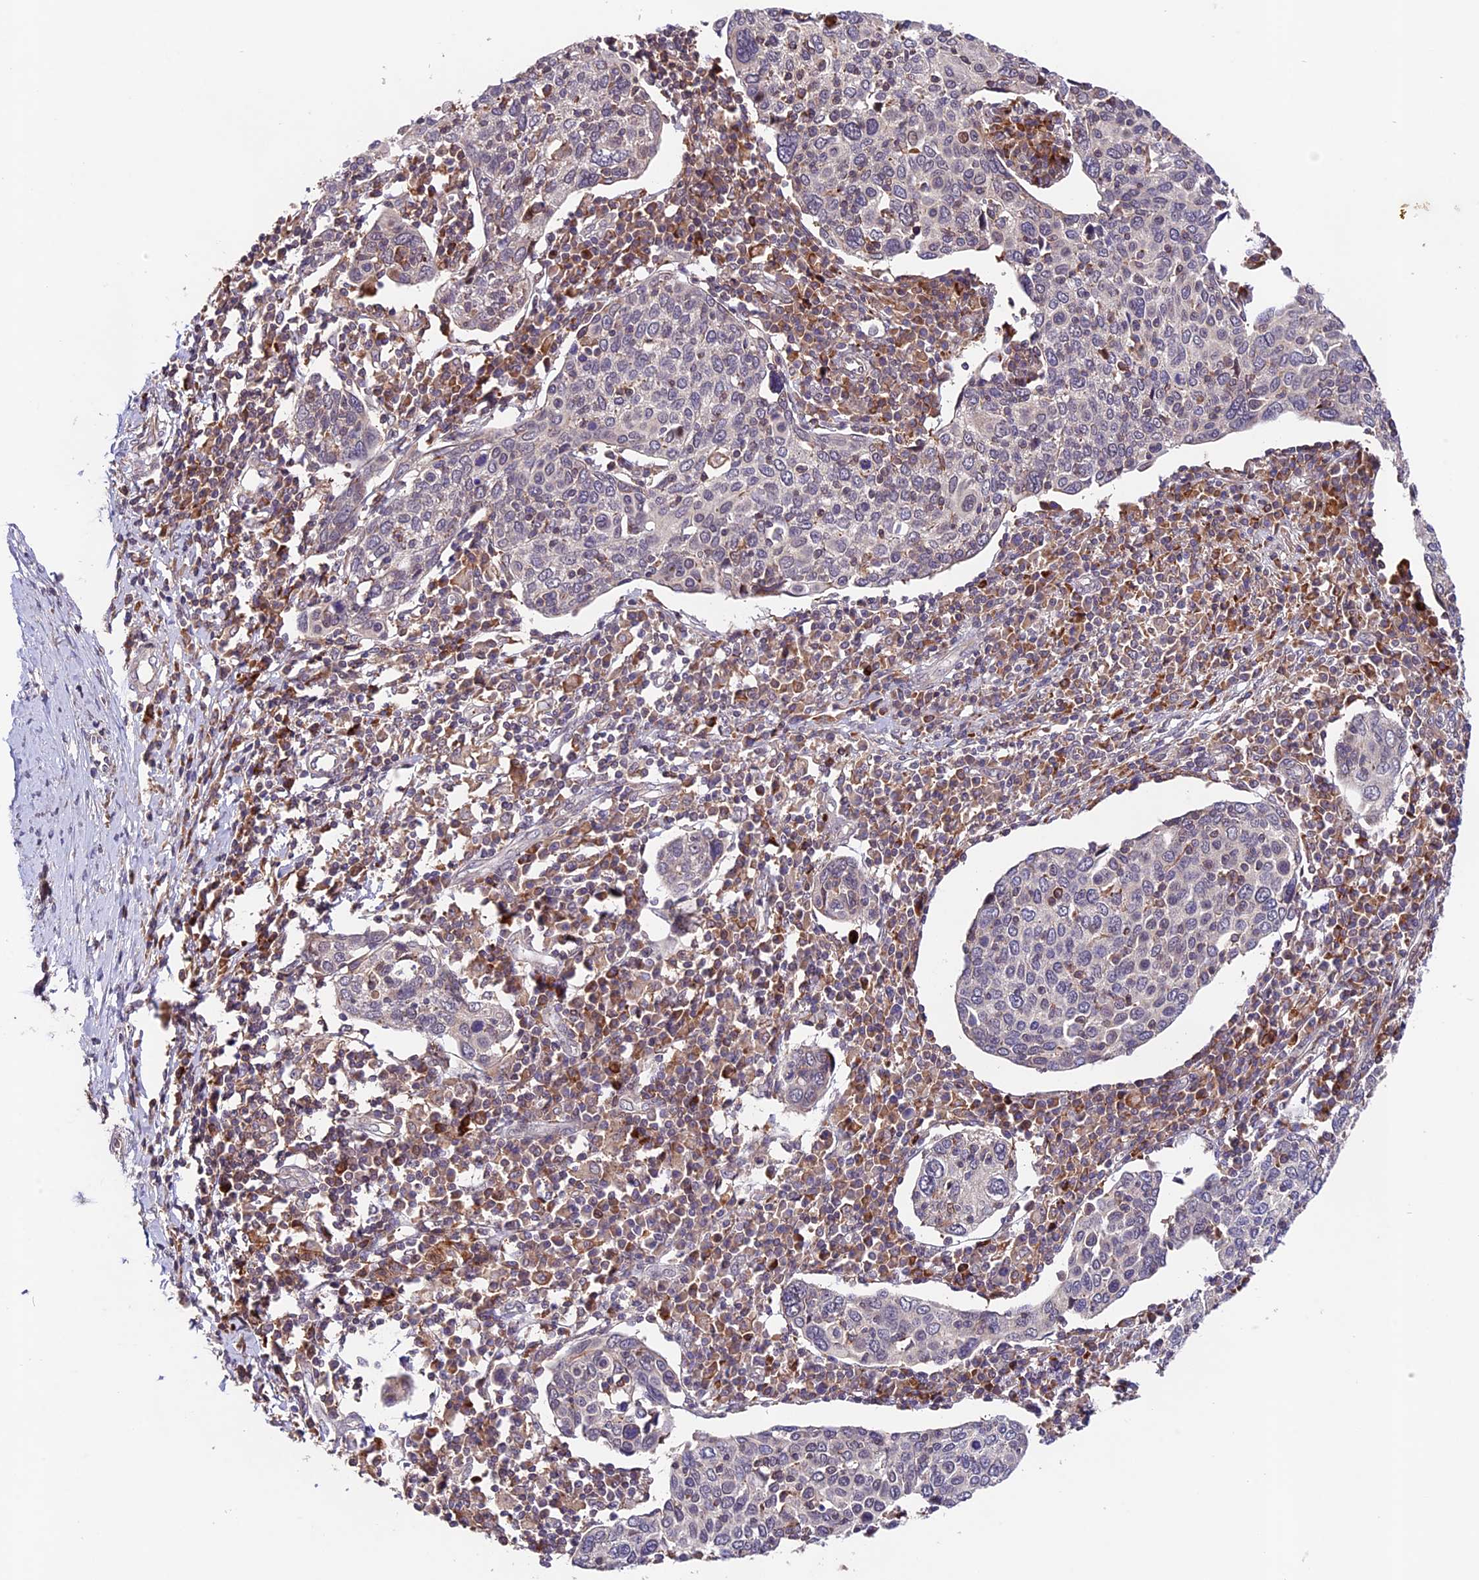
{"staining": {"intensity": "negative", "quantity": "none", "location": "none"}, "tissue": "cervical cancer", "cell_type": "Tumor cells", "image_type": "cancer", "snomed": [{"axis": "morphology", "description": "Squamous cell carcinoma, NOS"}, {"axis": "topography", "description": "Cervix"}], "caption": "Immunohistochemical staining of human cervical cancer (squamous cell carcinoma) displays no significant staining in tumor cells.", "gene": "CACNA1H", "patient": {"sex": "female", "age": 40}}